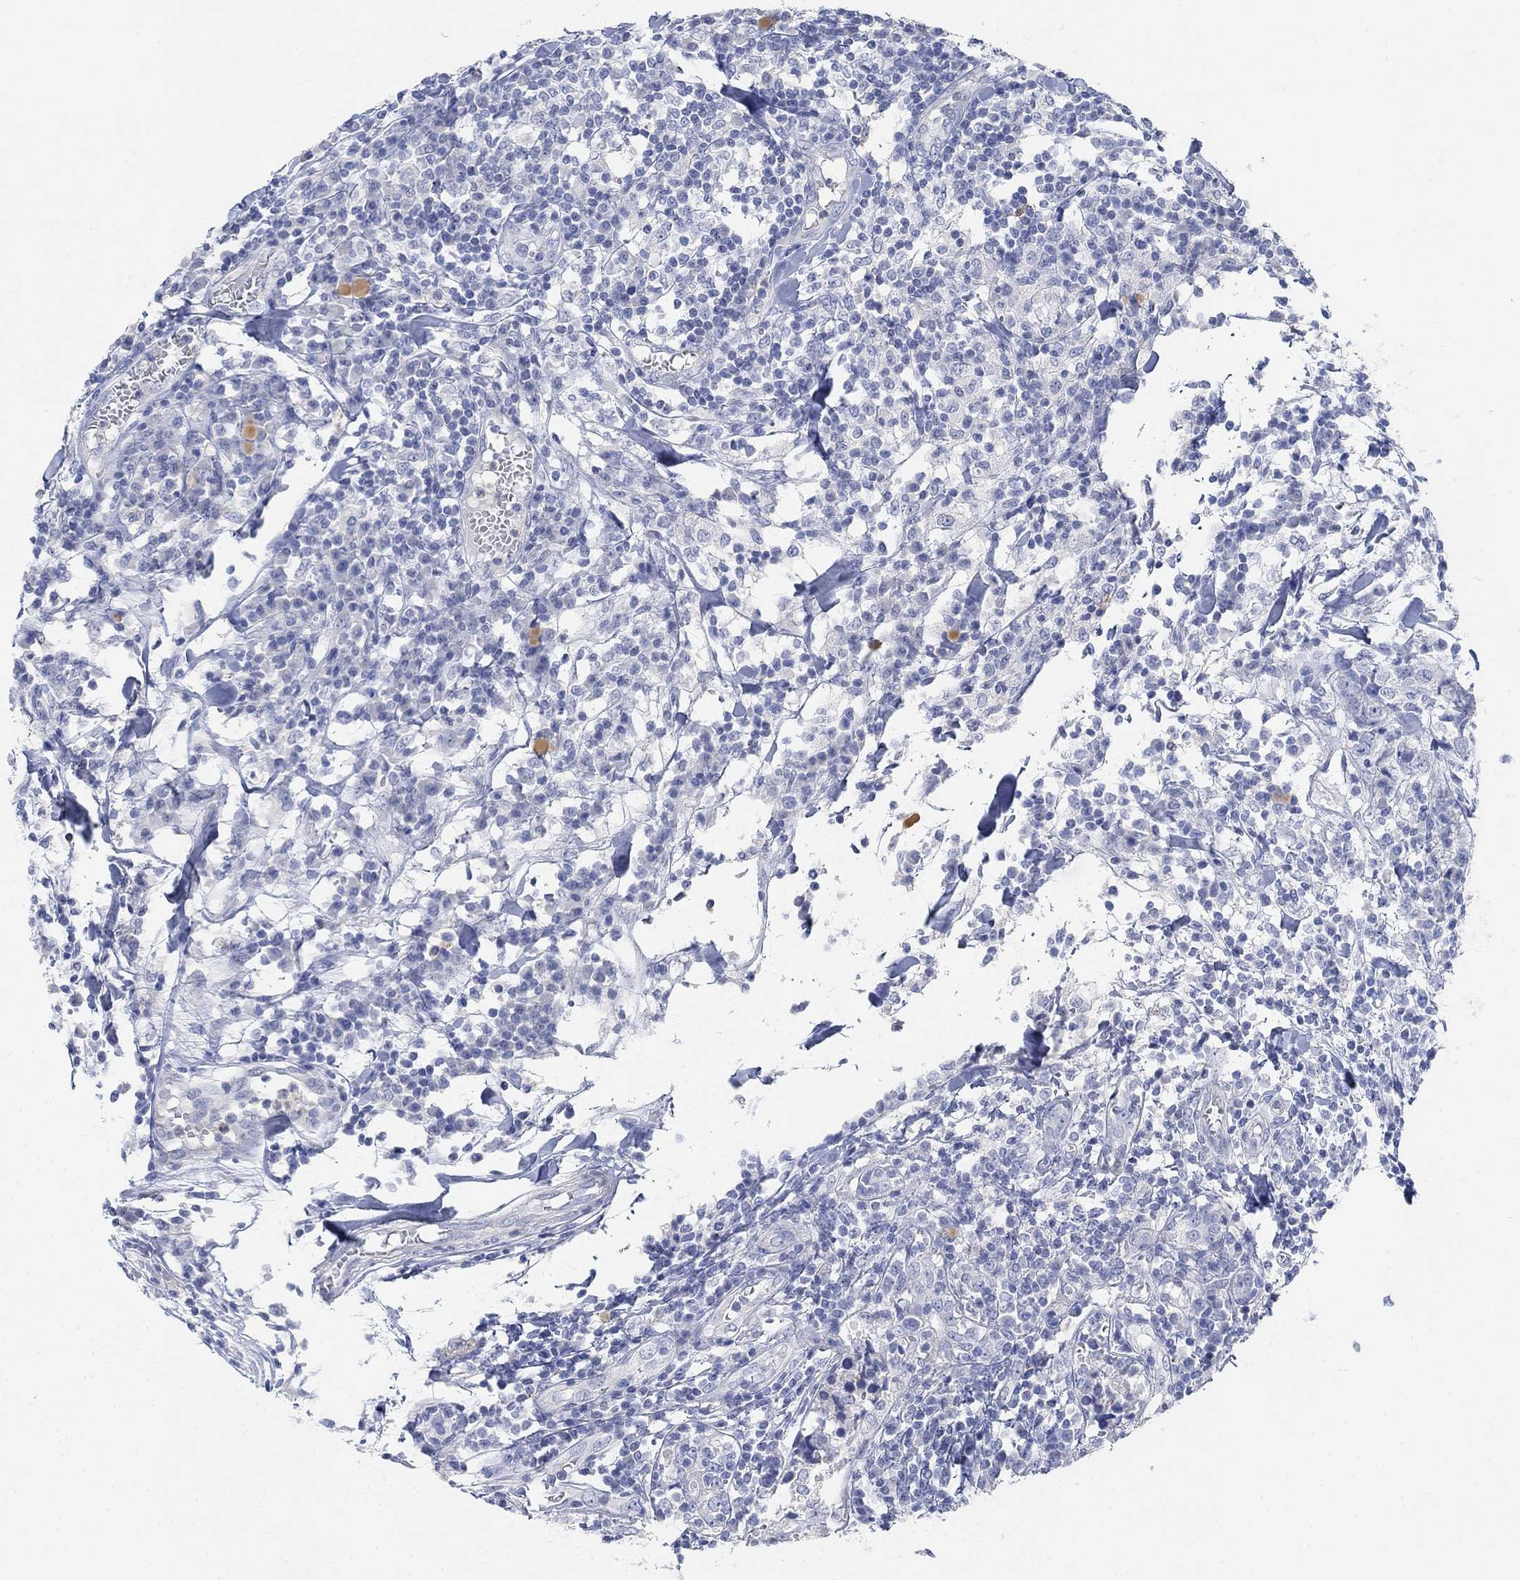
{"staining": {"intensity": "negative", "quantity": "none", "location": "none"}, "tissue": "breast cancer", "cell_type": "Tumor cells", "image_type": "cancer", "snomed": [{"axis": "morphology", "description": "Duct carcinoma"}, {"axis": "topography", "description": "Breast"}], "caption": "Tumor cells are negative for protein expression in human breast invasive ductal carcinoma.", "gene": "VAT1L", "patient": {"sex": "female", "age": 30}}